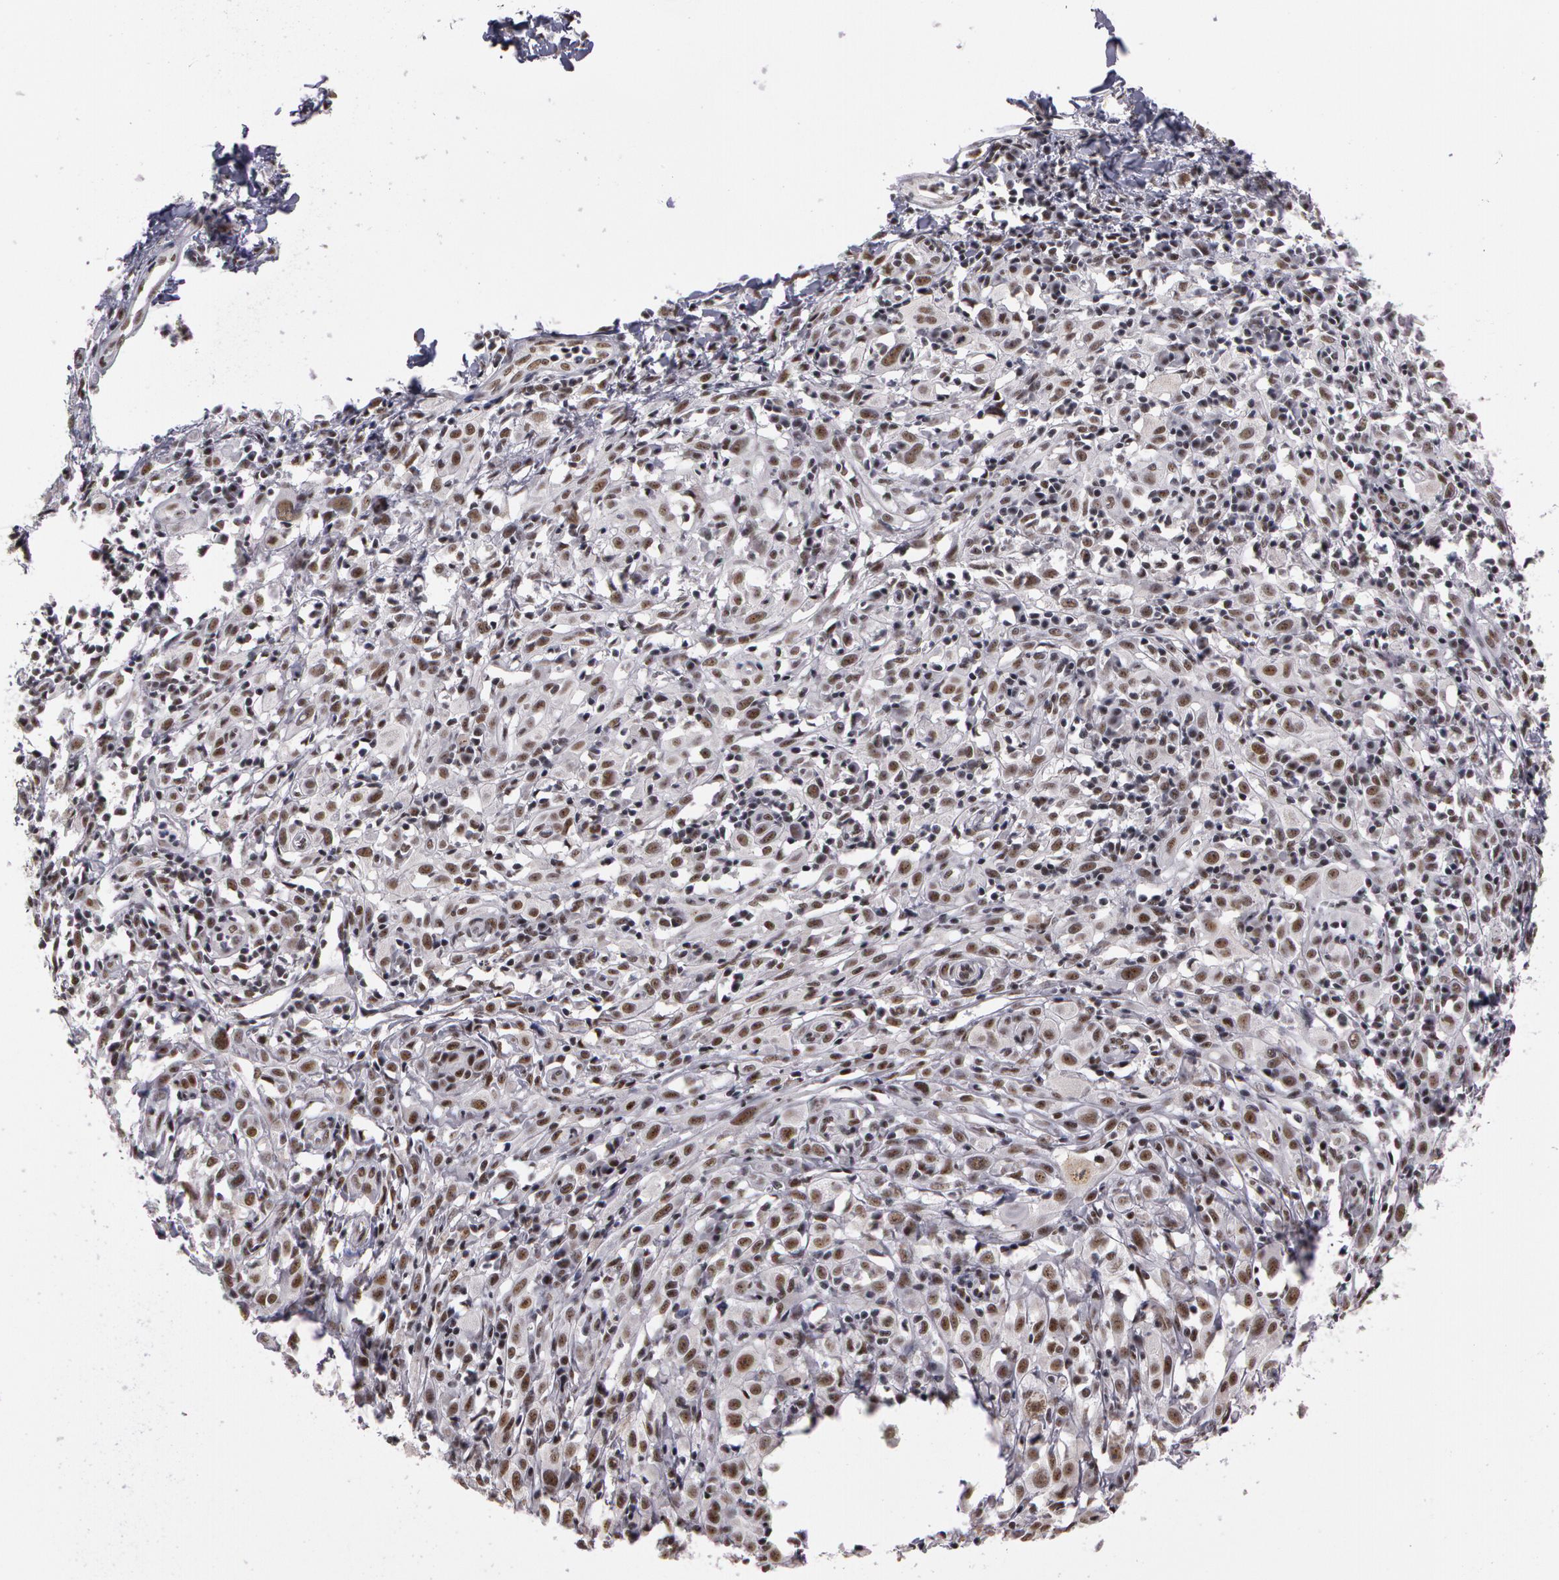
{"staining": {"intensity": "moderate", "quantity": ">75%", "location": "nuclear"}, "tissue": "melanoma", "cell_type": "Tumor cells", "image_type": "cancer", "snomed": [{"axis": "morphology", "description": "Malignant melanoma, NOS"}, {"axis": "topography", "description": "Skin"}], "caption": "Tumor cells display medium levels of moderate nuclear staining in approximately >75% of cells in human malignant melanoma. (DAB IHC with brightfield microscopy, high magnification).", "gene": "PNN", "patient": {"sex": "female", "age": 52}}